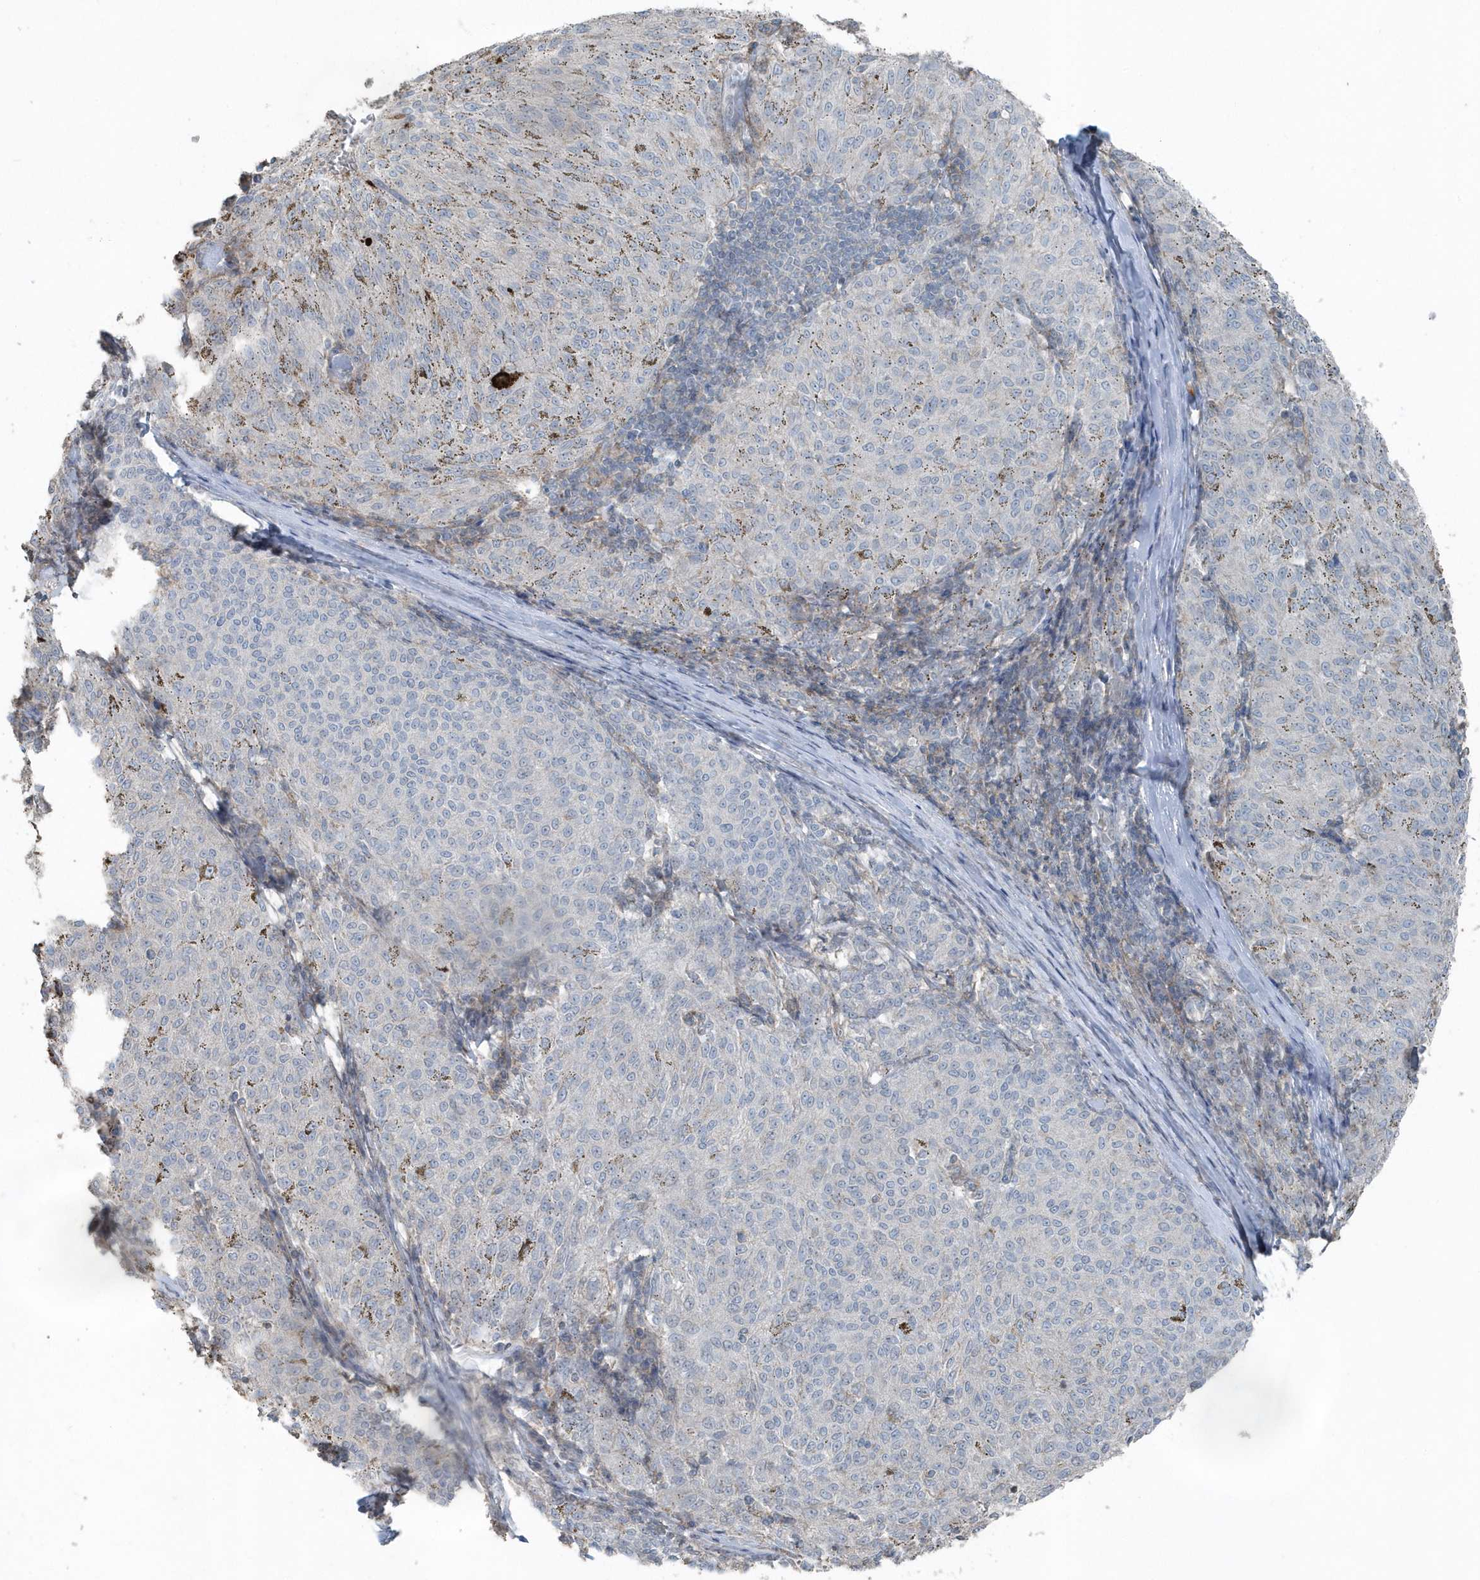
{"staining": {"intensity": "negative", "quantity": "none", "location": "none"}, "tissue": "melanoma", "cell_type": "Tumor cells", "image_type": "cancer", "snomed": [{"axis": "morphology", "description": "Malignant melanoma, NOS"}, {"axis": "topography", "description": "Skin"}], "caption": "Human melanoma stained for a protein using immunohistochemistry (IHC) displays no staining in tumor cells.", "gene": "ACTC1", "patient": {"sex": "female", "age": 72}}